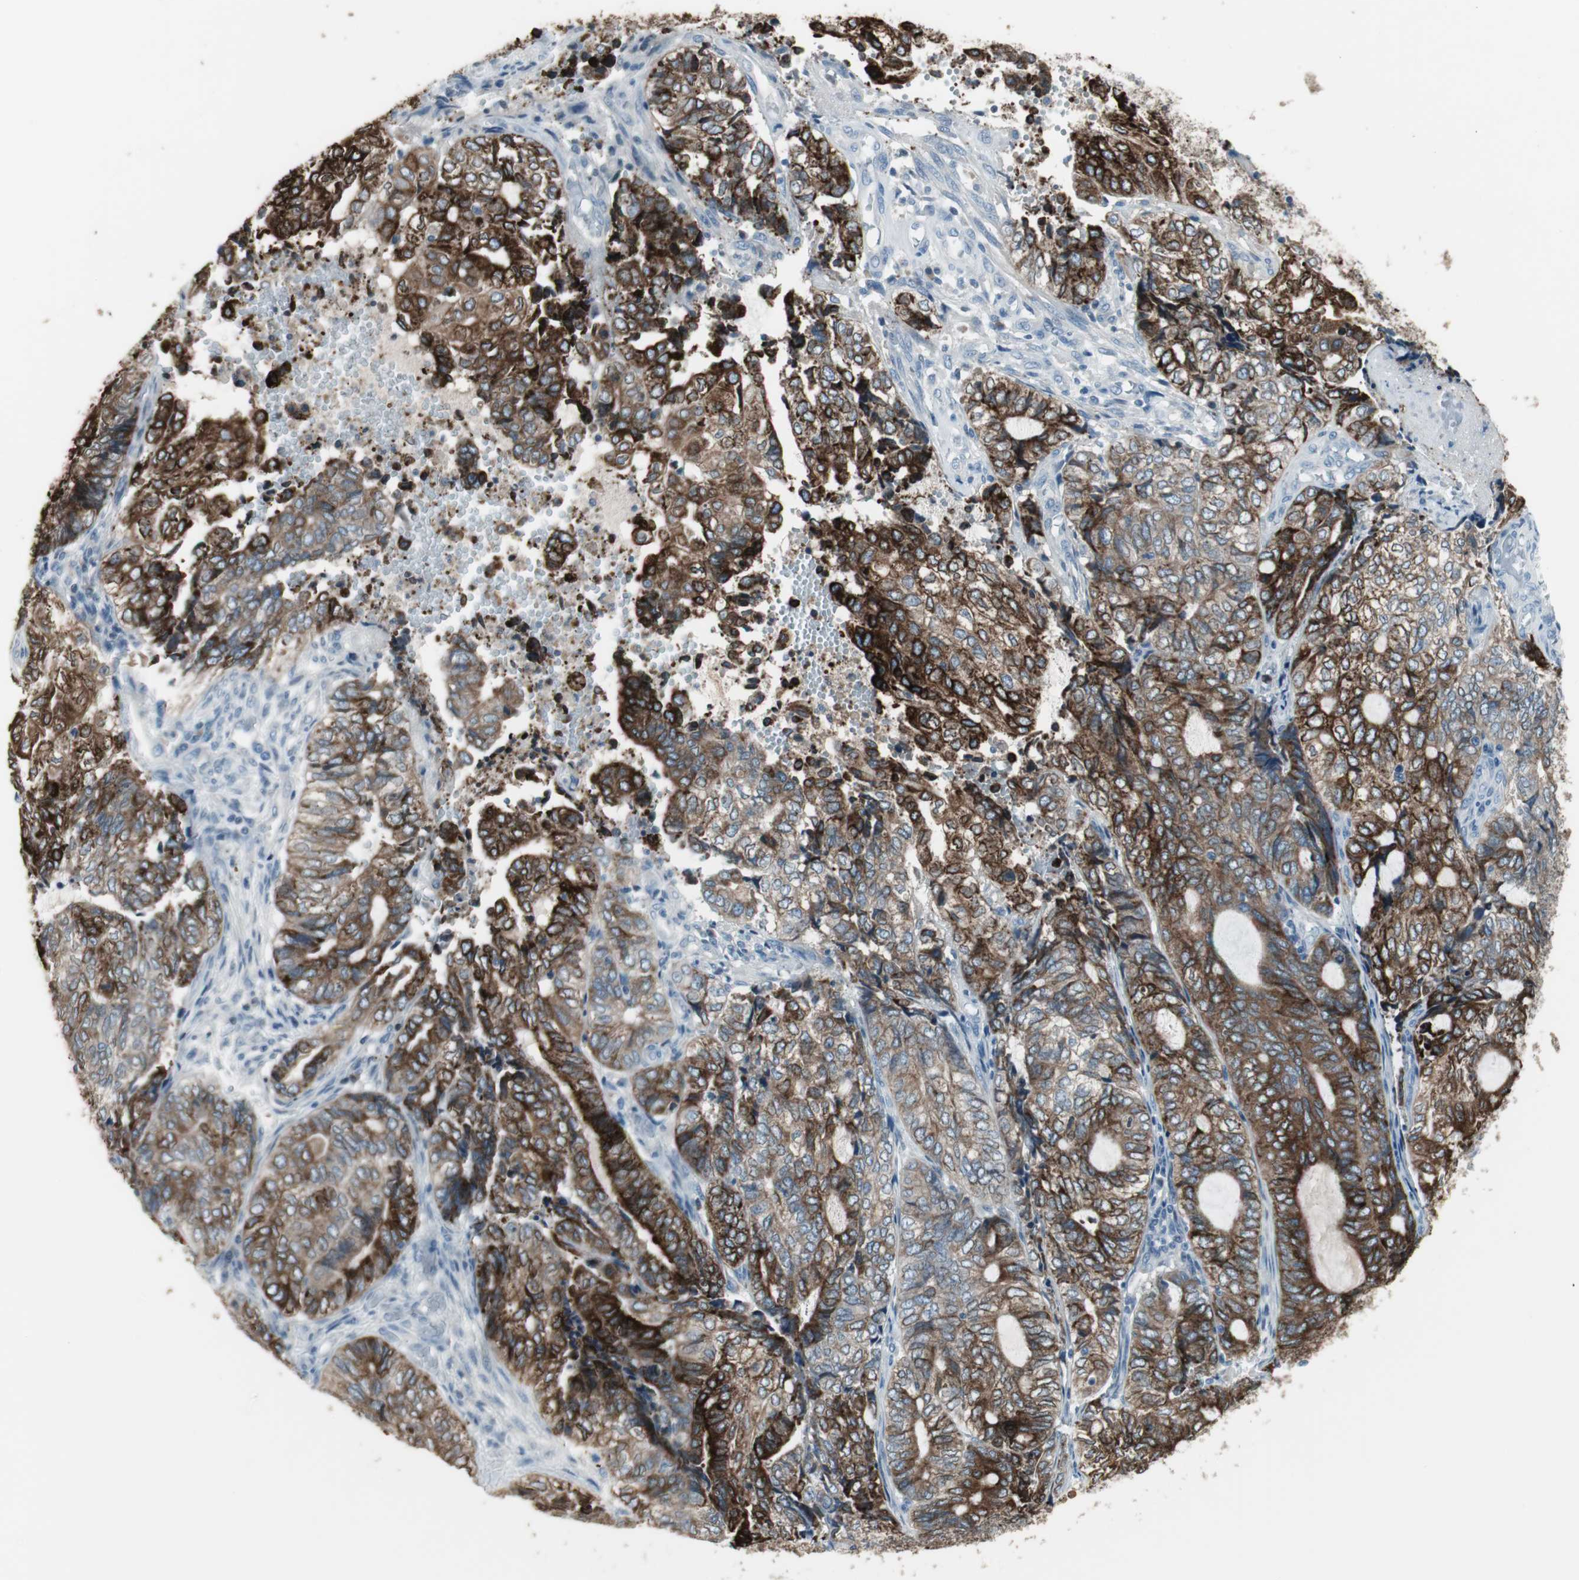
{"staining": {"intensity": "strong", "quantity": ">75%", "location": "cytoplasmic/membranous"}, "tissue": "endometrial cancer", "cell_type": "Tumor cells", "image_type": "cancer", "snomed": [{"axis": "morphology", "description": "Adenocarcinoma, NOS"}, {"axis": "topography", "description": "Uterus"}, {"axis": "topography", "description": "Endometrium"}], "caption": "Tumor cells exhibit high levels of strong cytoplasmic/membranous positivity in about >75% of cells in human endometrial adenocarcinoma. The protein is stained brown, and the nuclei are stained in blue (DAB (3,3'-diaminobenzidine) IHC with brightfield microscopy, high magnification).", "gene": "AGR2", "patient": {"sex": "female", "age": 70}}